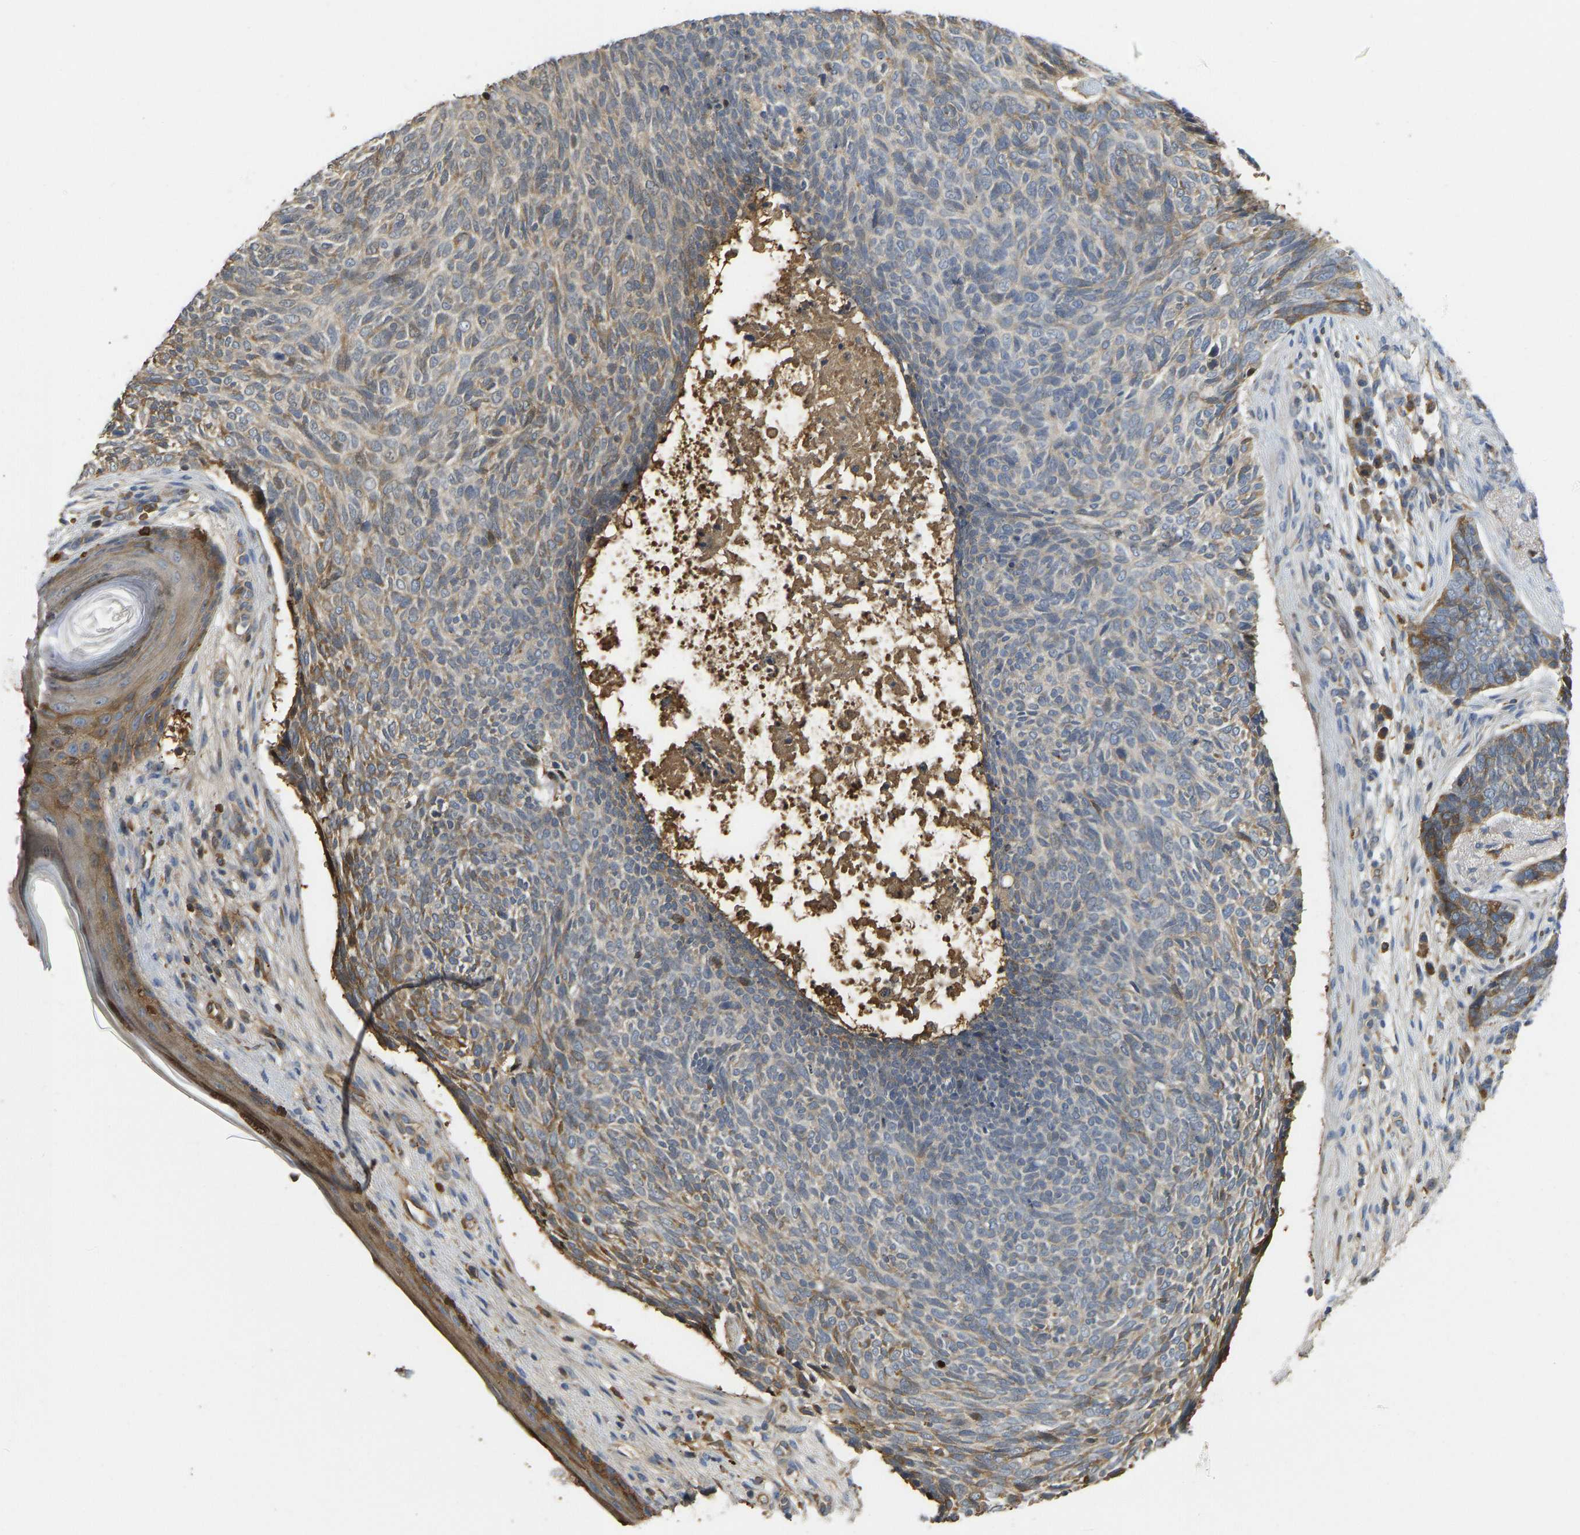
{"staining": {"intensity": "moderate", "quantity": "25%-75%", "location": "cytoplasmic/membranous"}, "tissue": "skin cancer", "cell_type": "Tumor cells", "image_type": "cancer", "snomed": [{"axis": "morphology", "description": "Basal cell carcinoma"}, {"axis": "topography", "description": "Skin"}], "caption": "An immunohistochemistry (IHC) histopathology image of tumor tissue is shown. Protein staining in brown labels moderate cytoplasmic/membranous positivity in skin basal cell carcinoma within tumor cells.", "gene": "VCPKMT", "patient": {"sex": "female", "age": 84}}